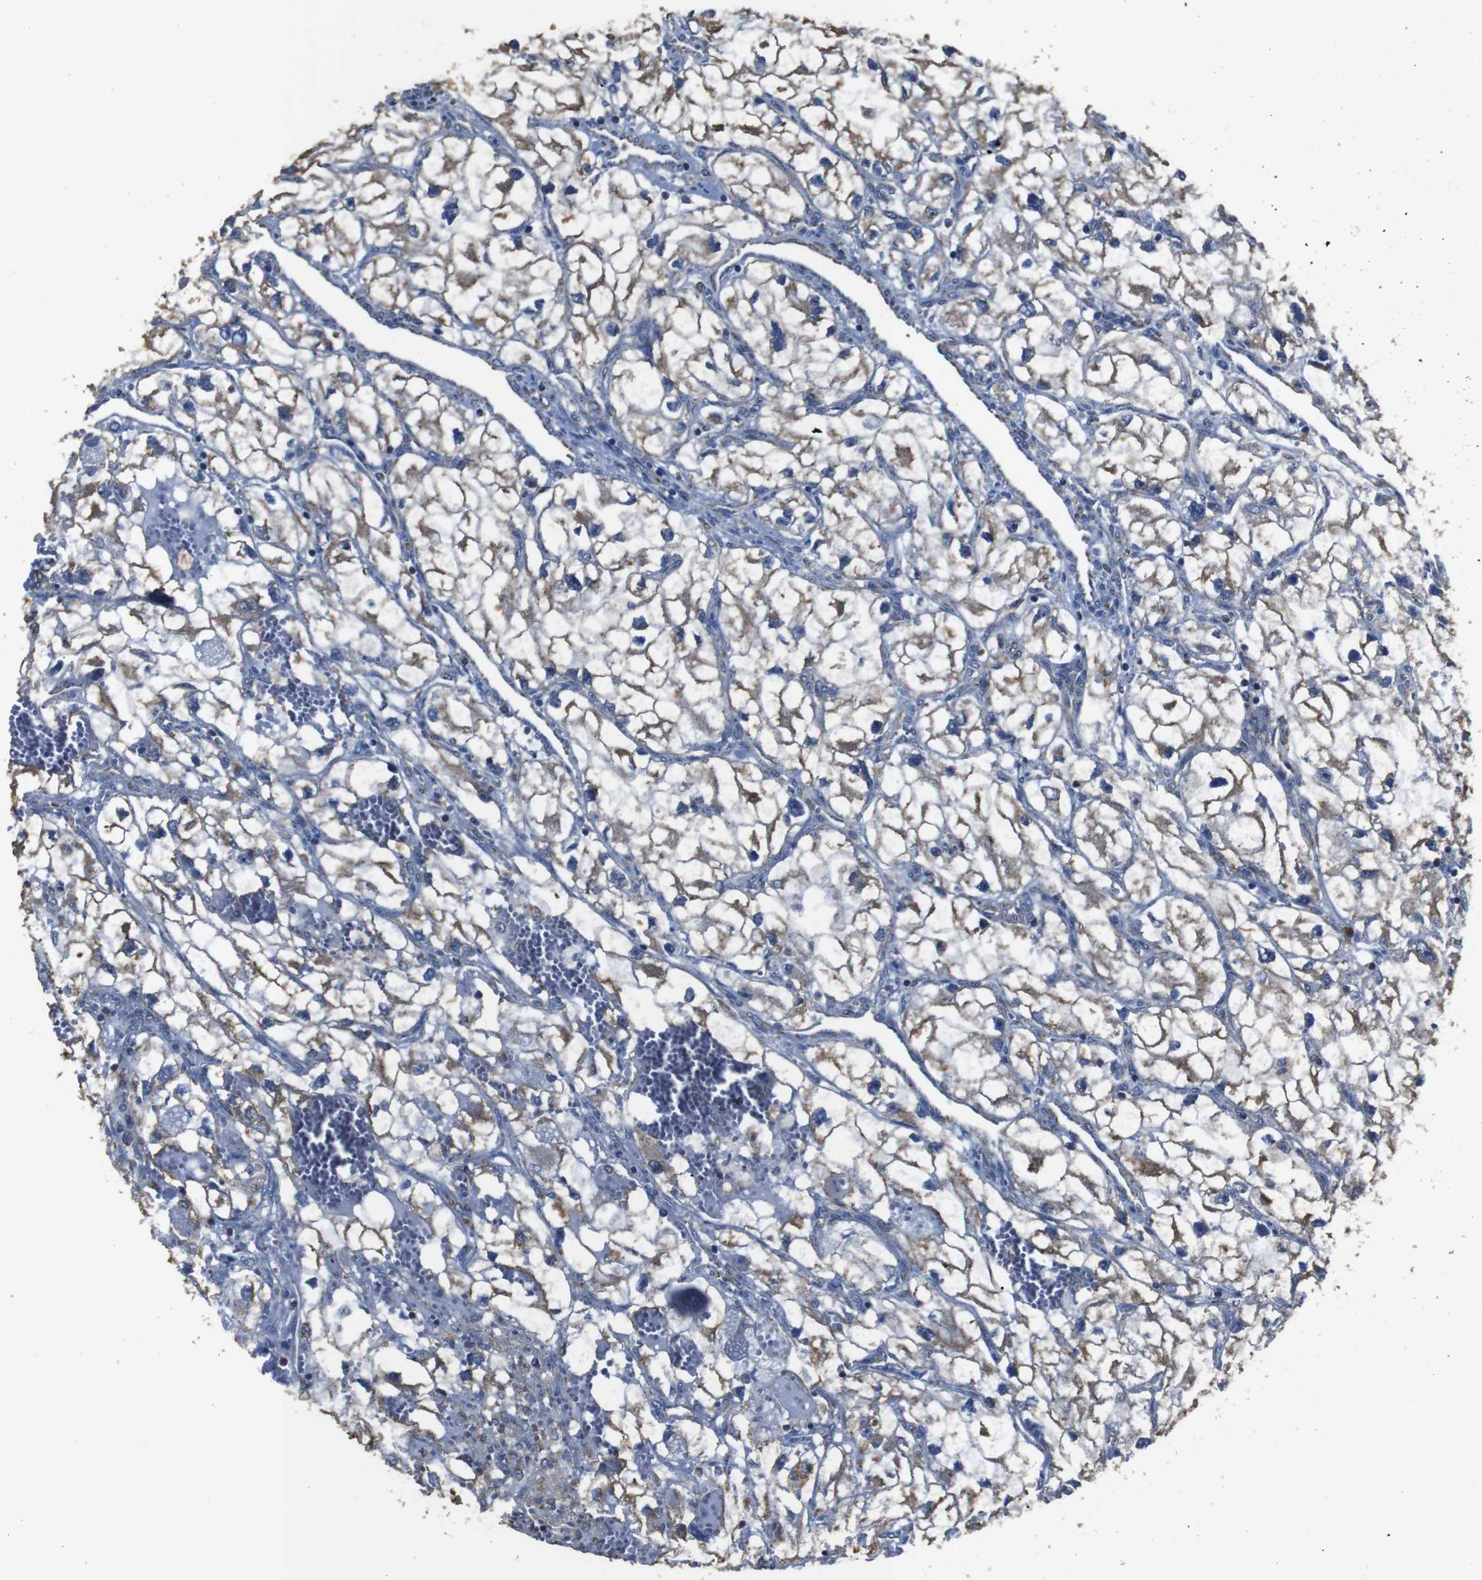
{"staining": {"intensity": "moderate", "quantity": "25%-75%", "location": "cytoplasmic/membranous"}, "tissue": "renal cancer", "cell_type": "Tumor cells", "image_type": "cancer", "snomed": [{"axis": "morphology", "description": "Adenocarcinoma, NOS"}, {"axis": "topography", "description": "Kidney"}], "caption": "High-magnification brightfield microscopy of renal cancer stained with DAB (brown) and counterstained with hematoxylin (blue). tumor cells exhibit moderate cytoplasmic/membranous staining is present in about25%-75% of cells.", "gene": "SNN", "patient": {"sex": "female", "age": 70}}